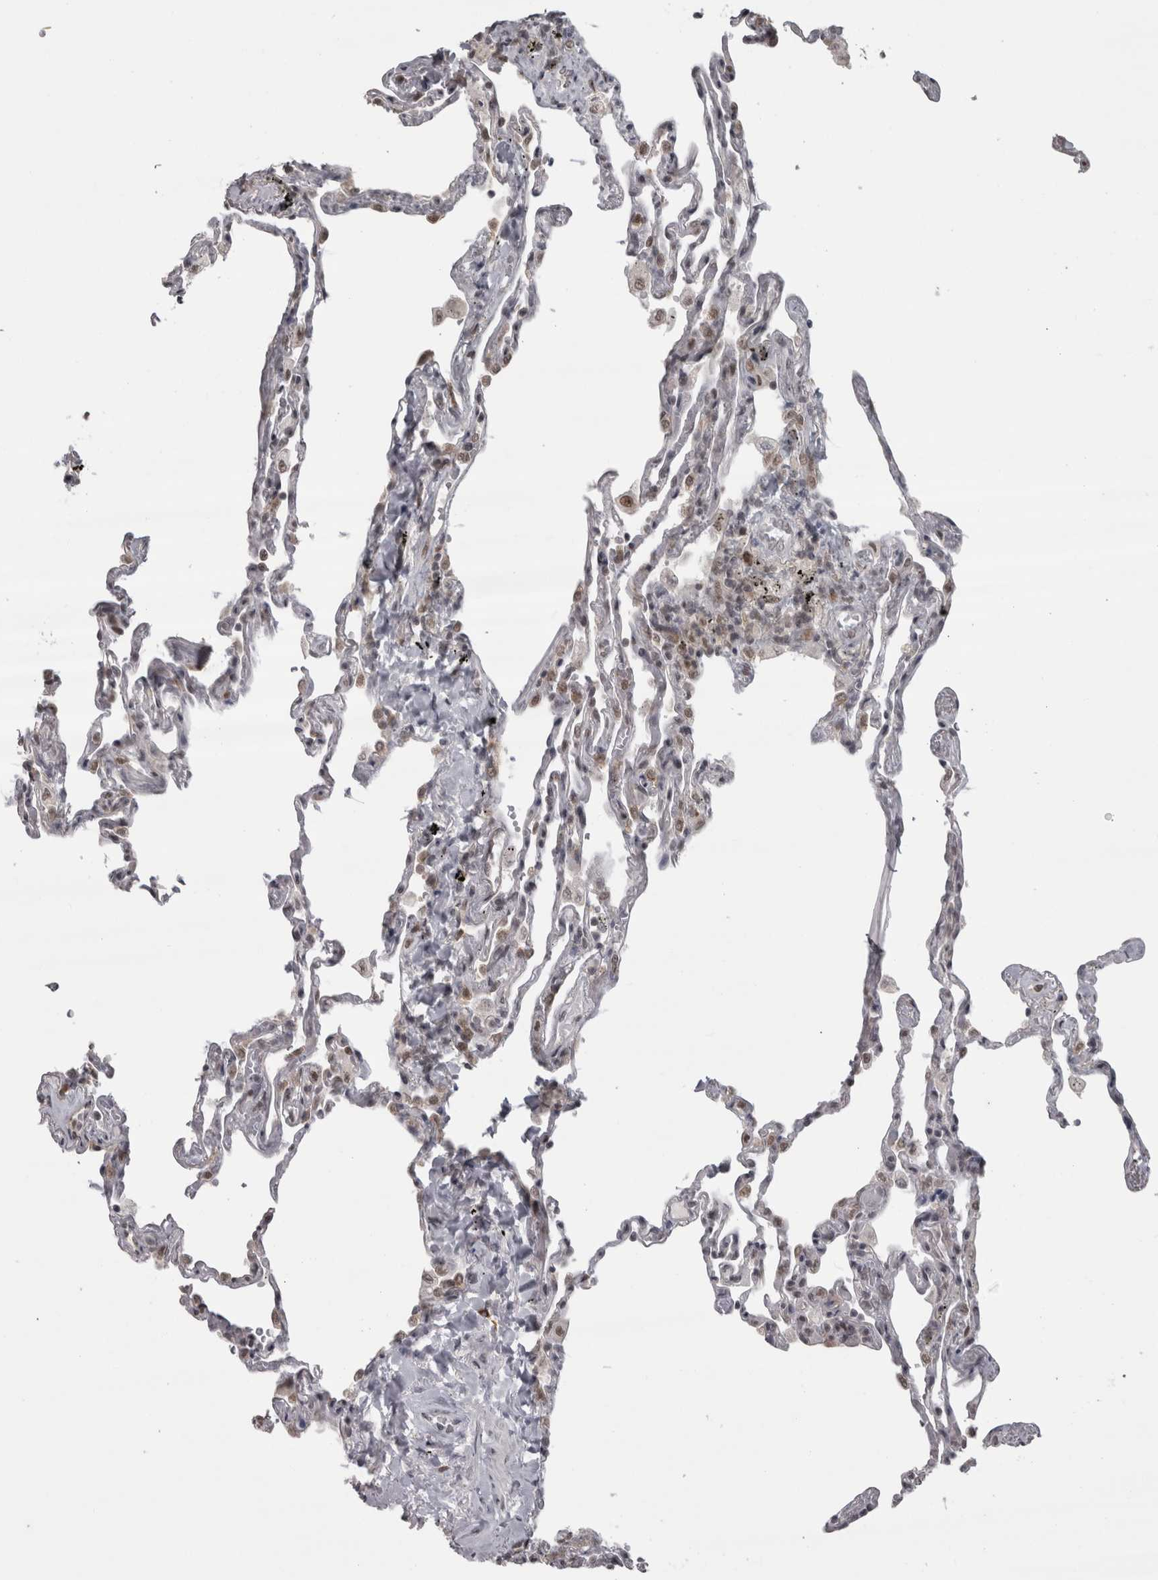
{"staining": {"intensity": "moderate", "quantity": ">75%", "location": "nuclear"}, "tissue": "lung", "cell_type": "Alveolar cells", "image_type": "normal", "snomed": [{"axis": "morphology", "description": "Normal tissue, NOS"}, {"axis": "topography", "description": "Lung"}], "caption": "Normal lung exhibits moderate nuclear staining in approximately >75% of alveolar cells, visualized by immunohistochemistry.", "gene": "MICU3", "patient": {"sex": "male", "age": 59}}